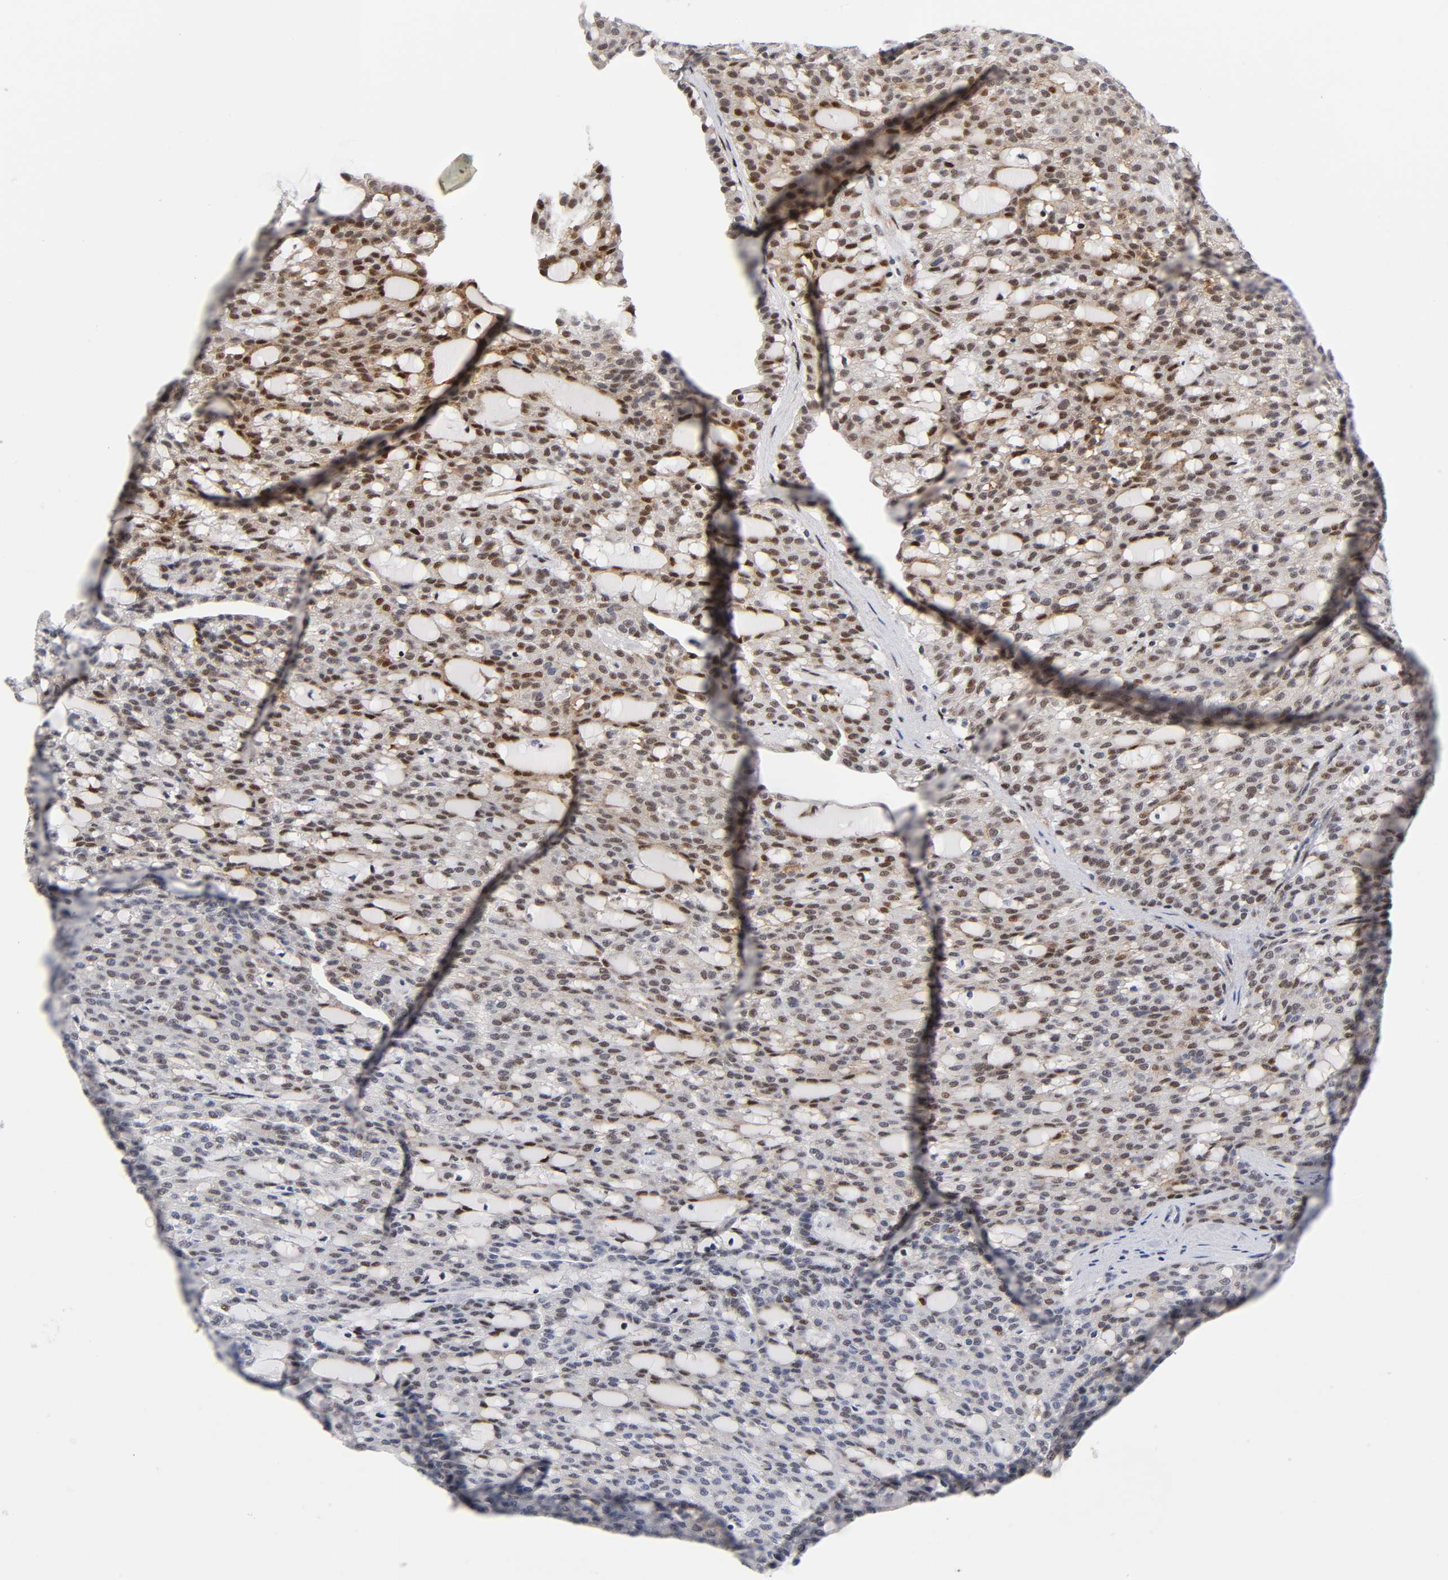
{"staining": {"intensity": "moderate", "quantity": ">75%", "location": "nuclear"}, "tissue": "renal cancer", "cell_type": "Tumor cells", "image_type": "cancer", "snomed": [{"axis": "morphology", "description": "Adenocarcinoma, NOS"}, {"axis": "topography", "description": "Kidney"}], "caption": "Immunohistochemical staining of human renal cancer (adenocarcinoma) displays medium levels of moderate nuclear protein staining in about >75% of tumor cells. The staining was performed using DAB (3,3'-diaminobenzidine) to visualize the protein expression in brown, while the nuclei were stained in blue with hematoxylin (Magnification: 20x).", "gene": "STK38", "patient": {"sex": "male", "age": 63}}